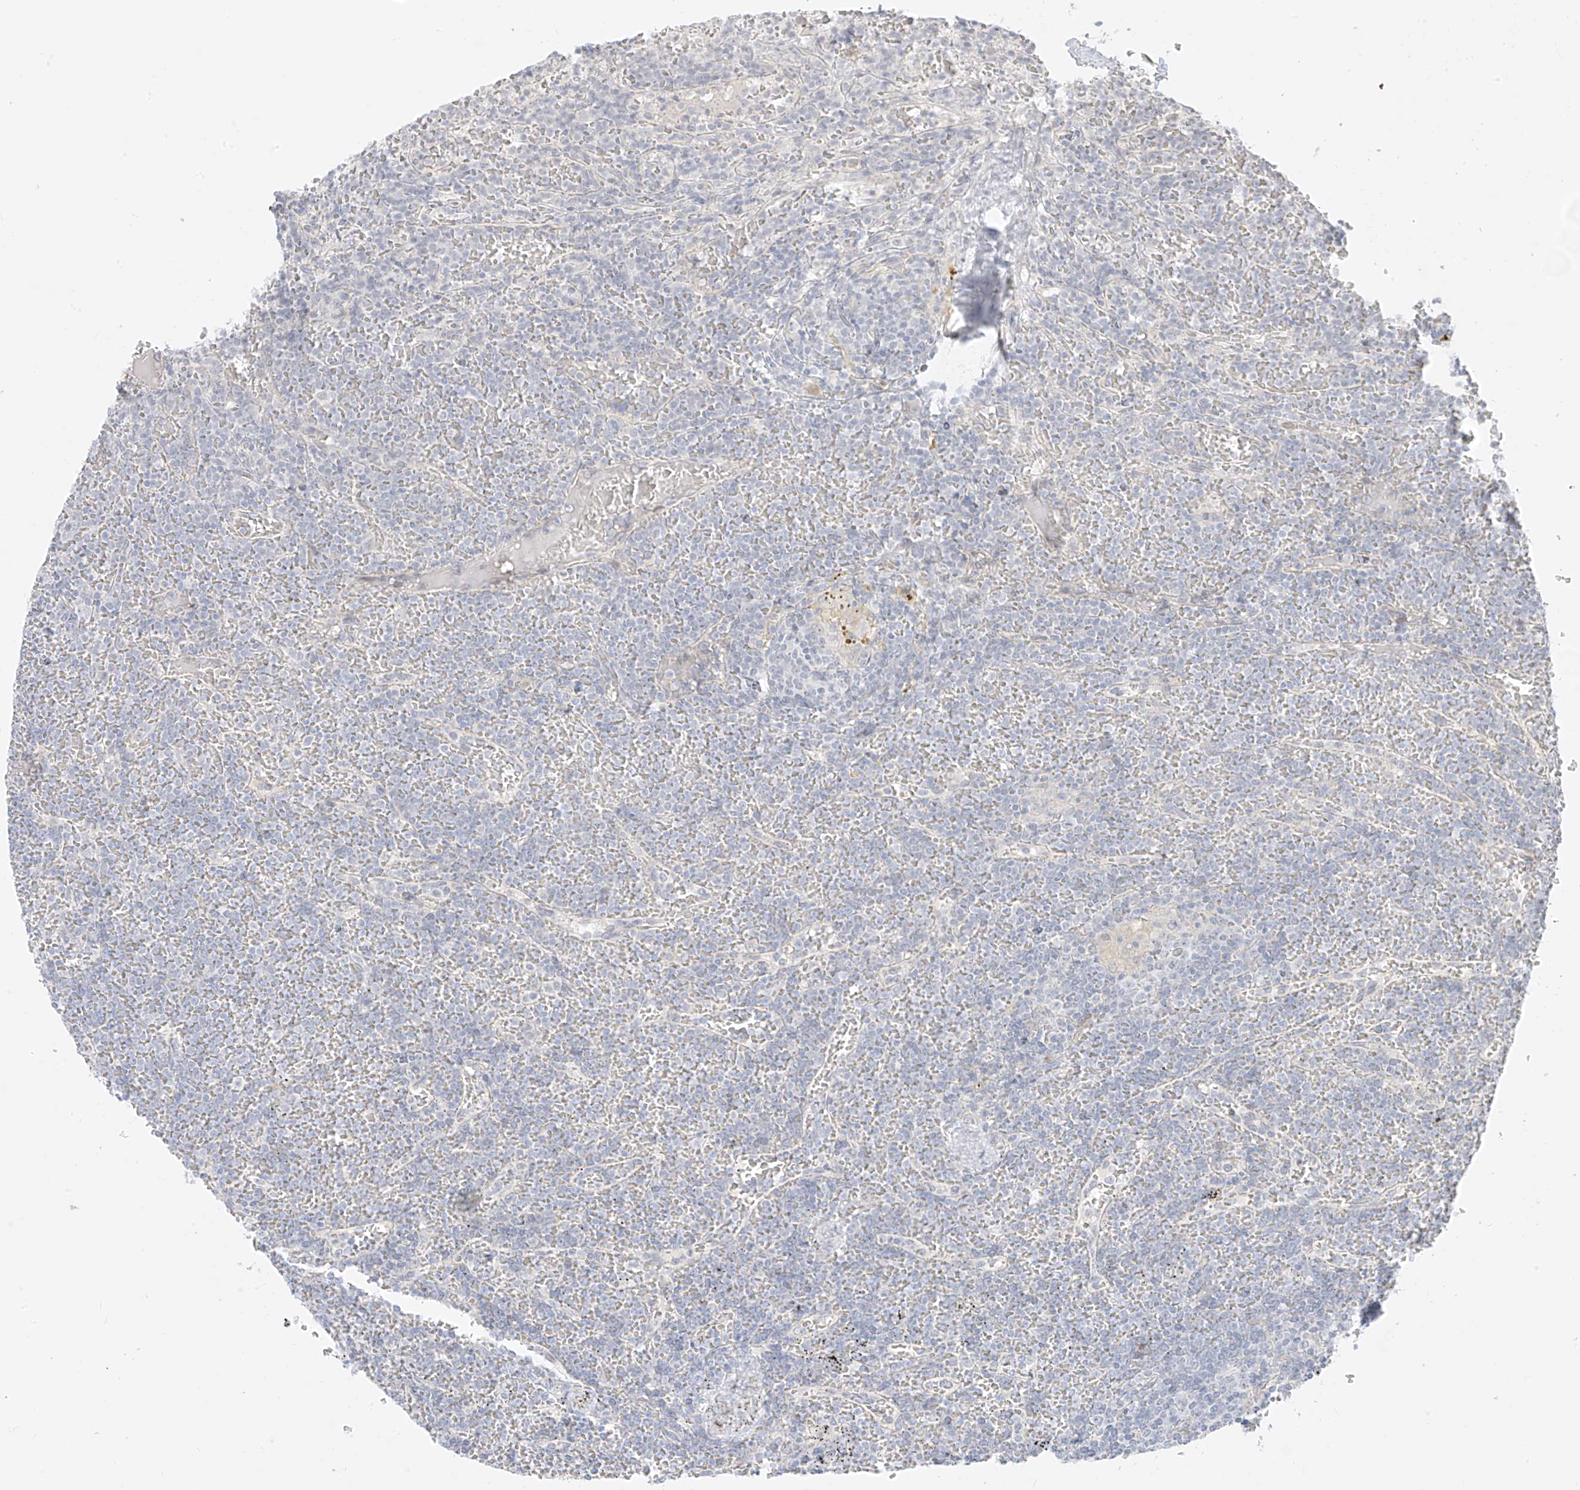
{"staining": {"intensity": "negative", "quantity": "none", "location": "none"}, "tissue": "lymphoma", "cell_type": "Tumor cells", "image_type": "cancer", "snomed": [{"axis": "morphology", "description": "Malignant lymphoma, non-Hodgkin's type, Low grade"}, {"axis": "topography", "description": "Spleen"}], "caption": "Lymphoma was stained to show a protein in brown. There is no significant staining in tumor cells.", "gene": "DCDC2", "patient": {"sex": "female", "age": 19}}